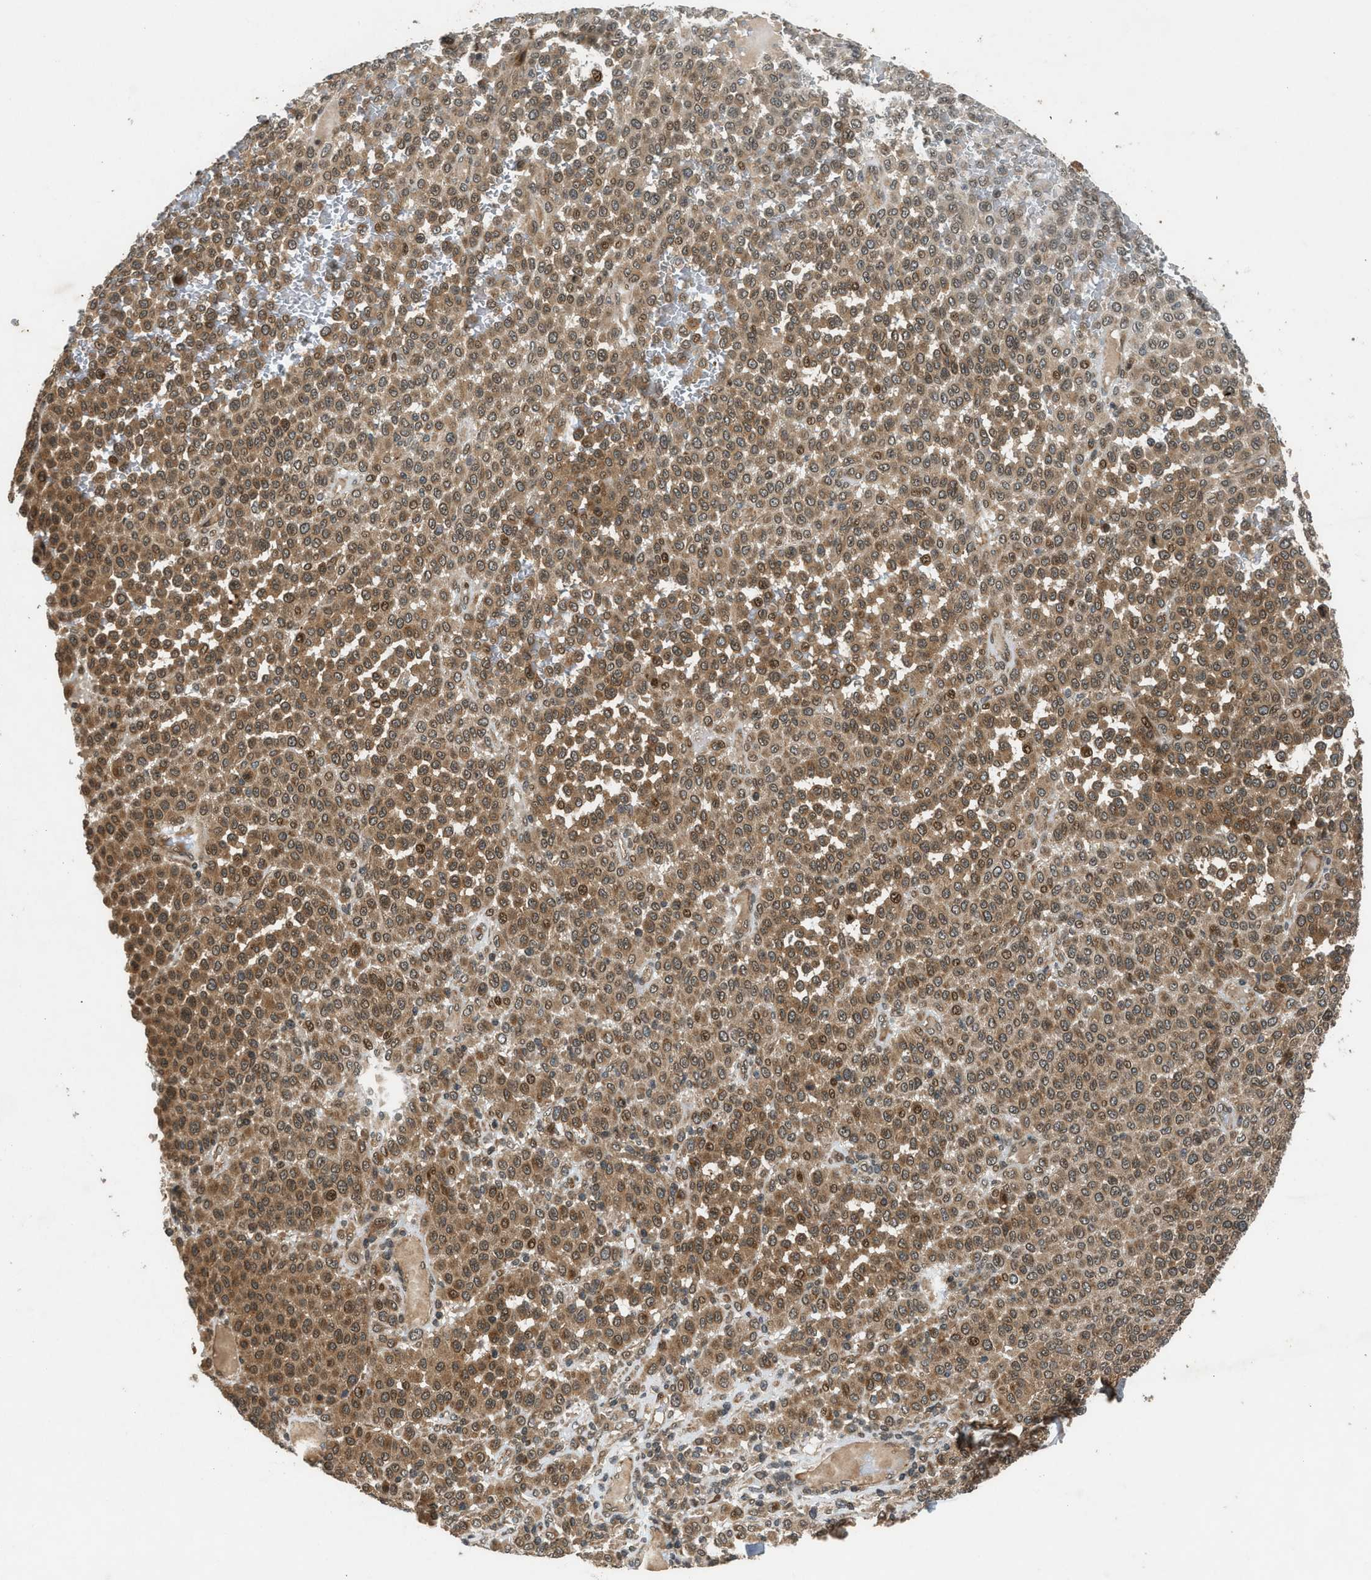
{"staining": {"intensity": "moderate", "quantity": ">75%", "location": "cytoplasmic/membranous,nuclear"}, "tissue": "melanoma", "cell_type": "Tumor cells", "image_type": "cancer", "snomed": [{"axis": "morphology", "description": "Malignant melanoma, Metastatic site"}, {"axis": "topography", "description": "Pancreas"}], "caption": "Human malignant melanoma (metastatic site) stained with a protein marker exhibits moderate staining in tumor cells.", "gene": "TXNL1", "patient": {"sex": "female", "age": 30}}